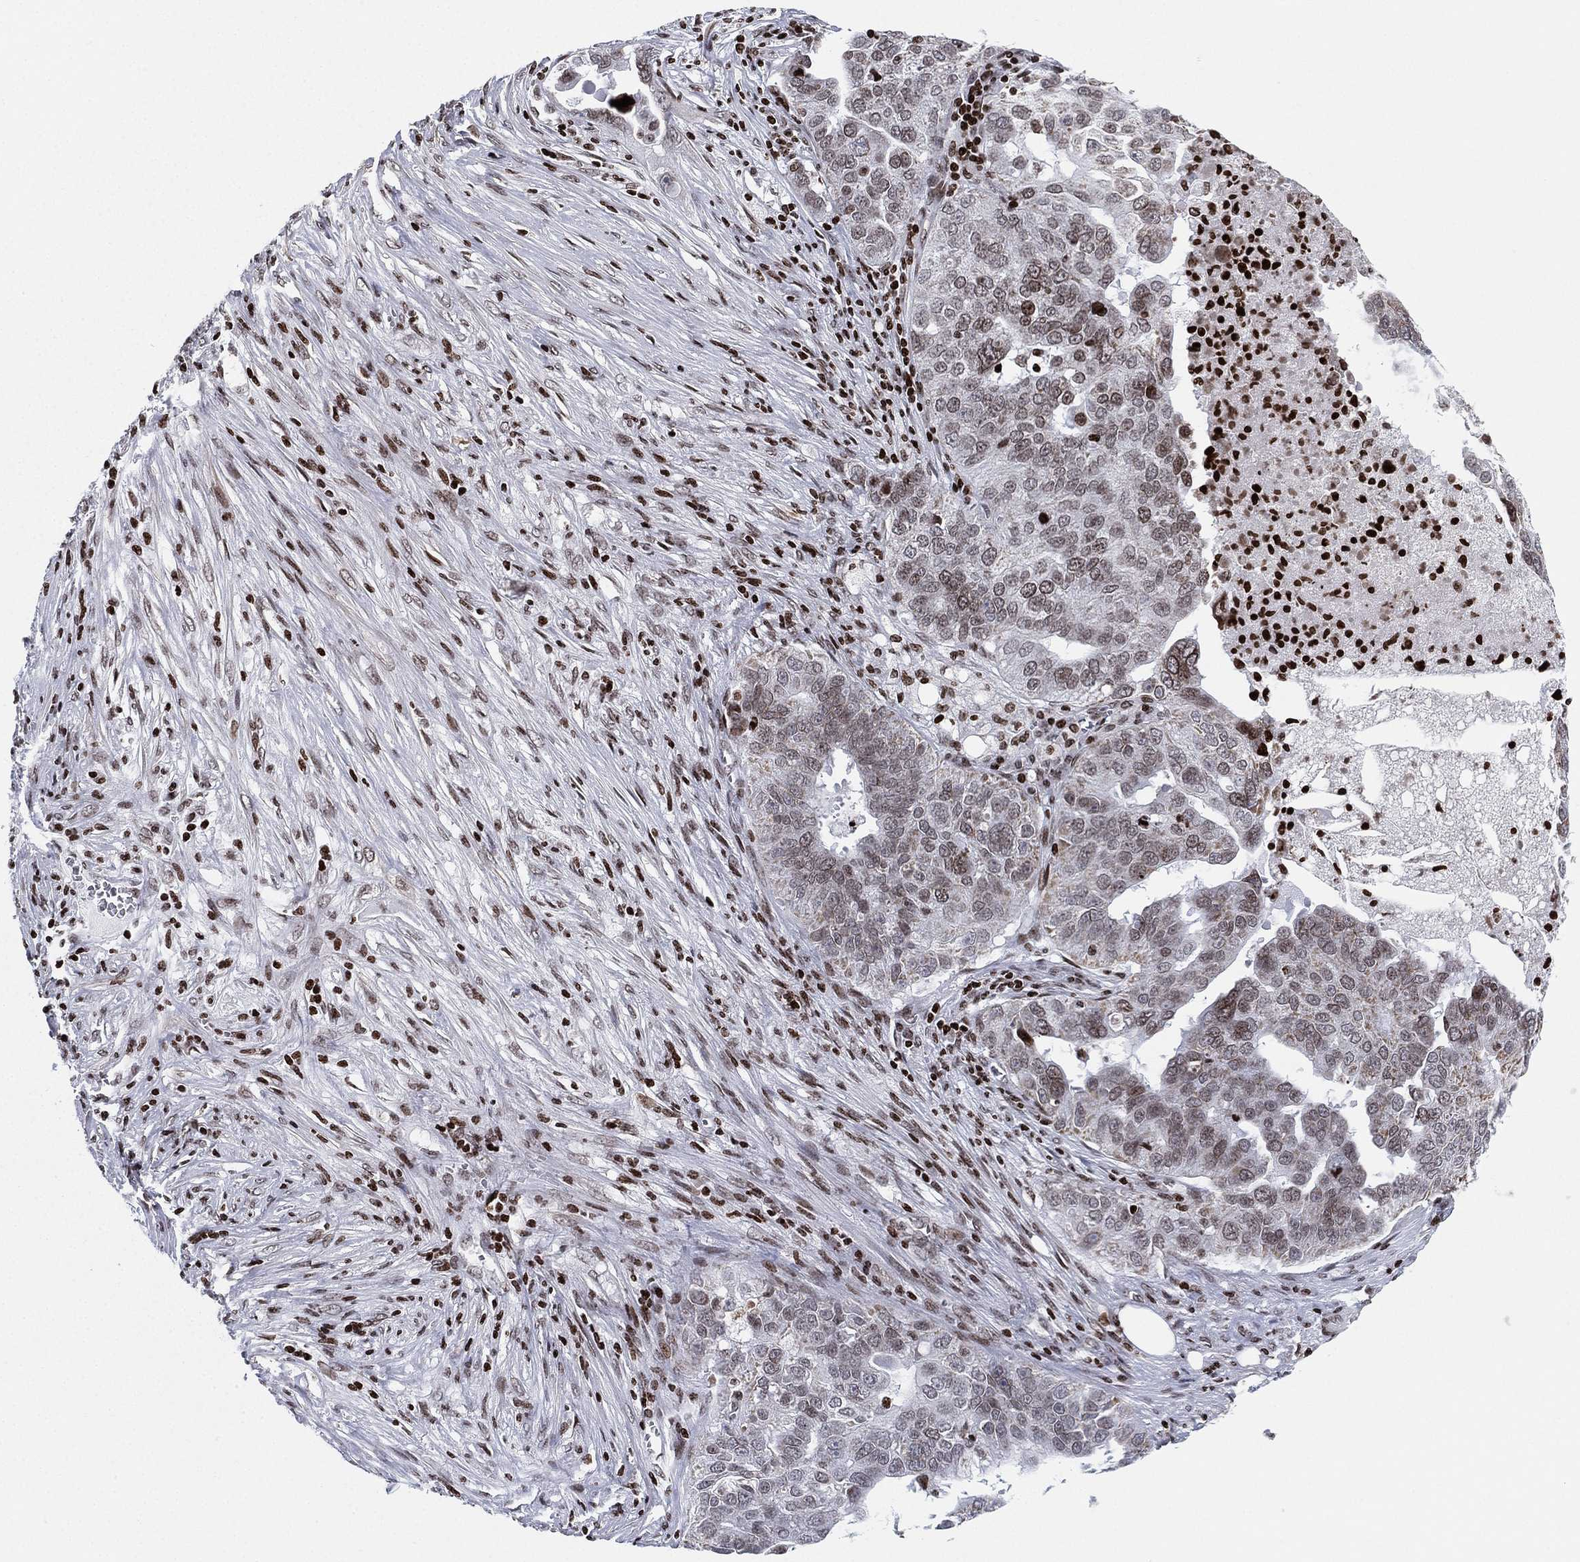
{"staining": {"intensity": "weak", "quantity": "<25%", "location": "nuclear"}, "tissue": "ovarian cancer", "cell_type": "Tumor cells", "image_type": "cancer", "snomed": [{"axis": "morphology", "description": "Carcinoma, endometroid"}, {"axis": "topography", "description": "Soft tissue"}, {"axis": "topography", "description": "Ovary"}], "caption": "Protein analysis of ovarian cancer (endometroid carcinoma) displays no significant expression in tumor cells. (Stains: DAB (3,3'-diaminobenzidine) immunohistochemistry with hematoxylin counter stain, Microscopy: brightfield microscopy at high magnification).", "gene": "MFSD14A", "patient": {"sex": "female", "age": 52}}